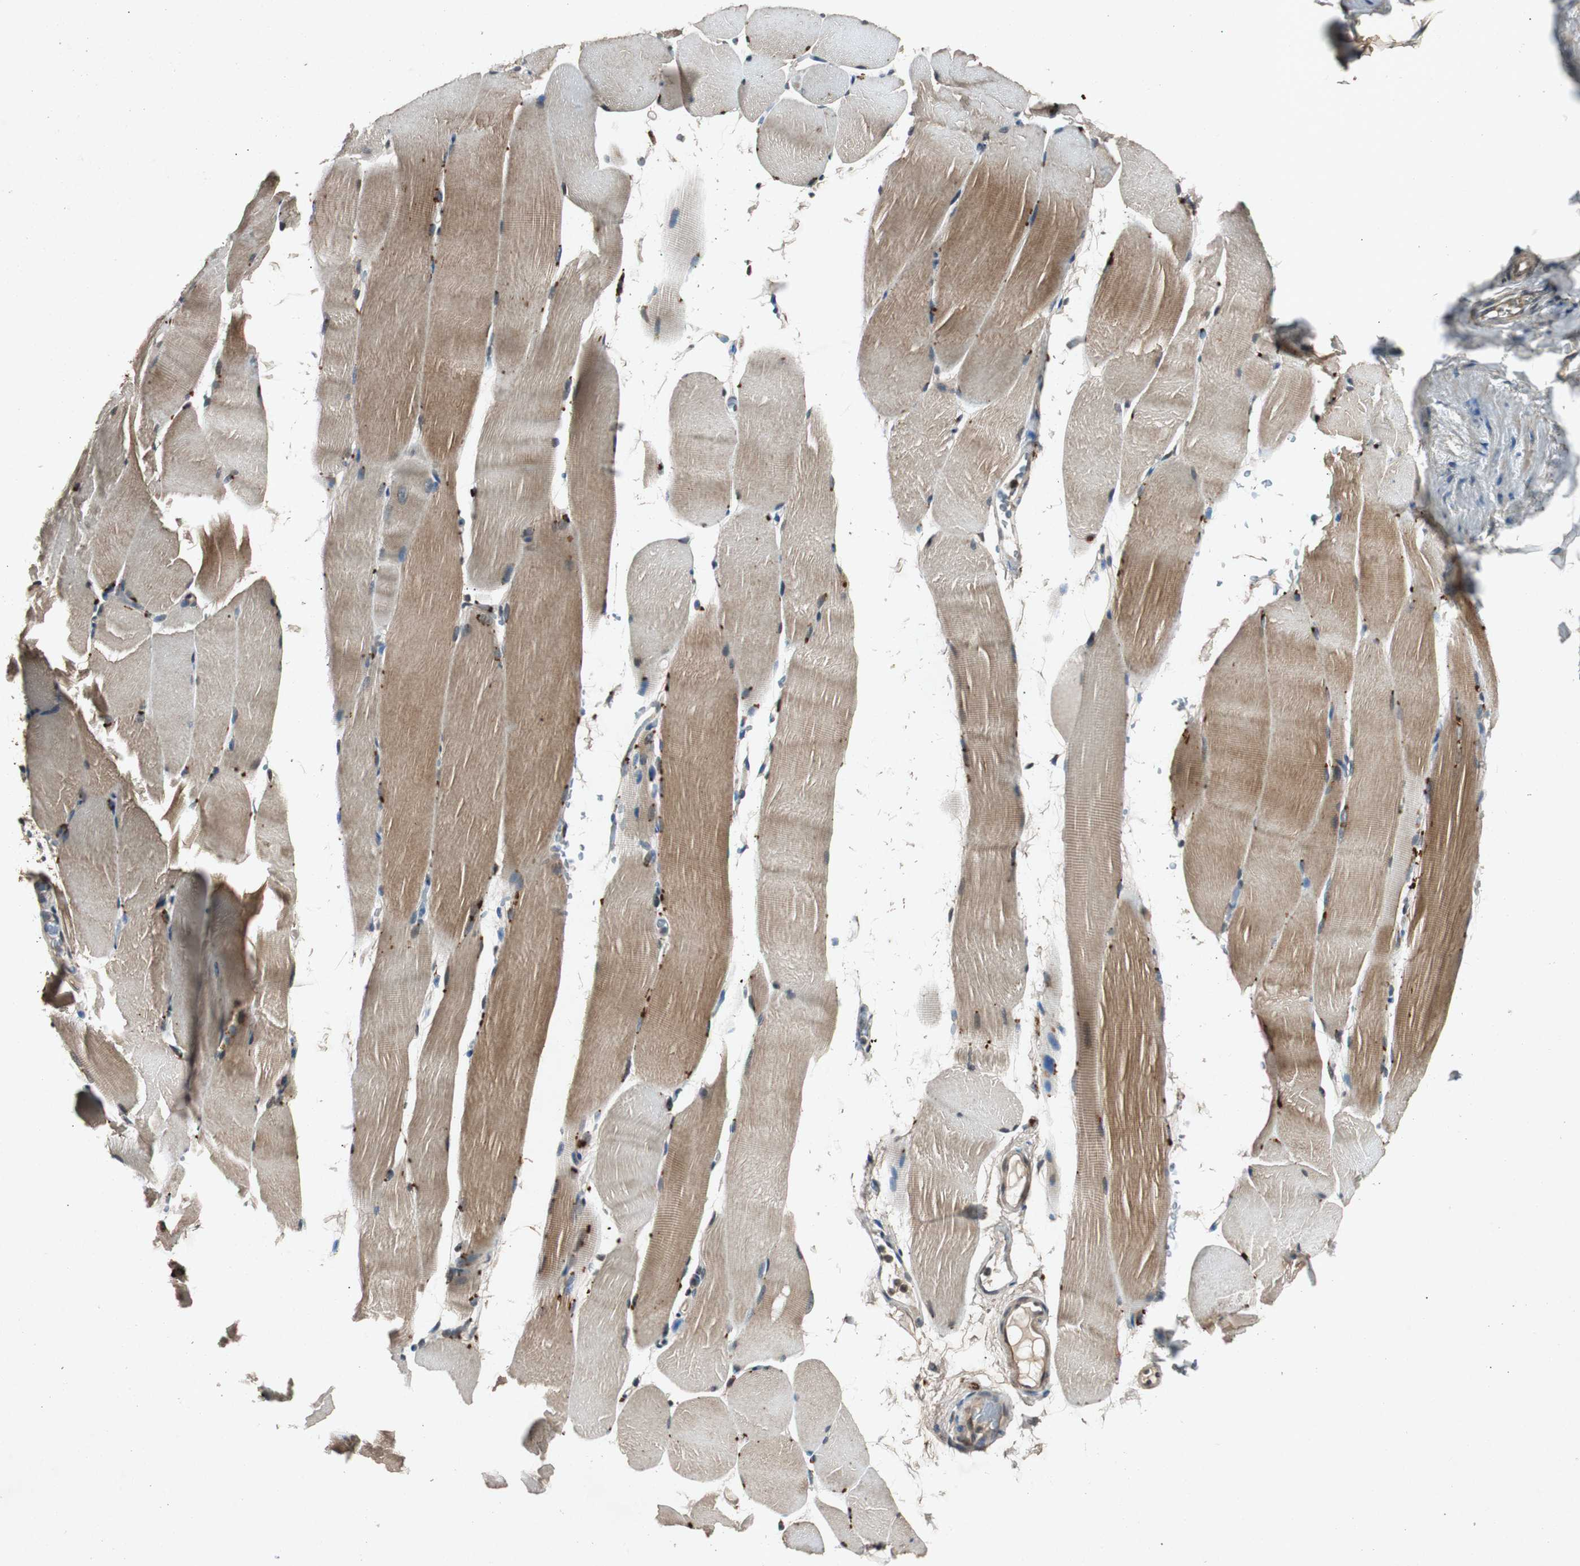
{"staining": {"intensity": "moderate", "quantity": ">75%", "location": "cytoplasmic/membranous"}, "tissue": "skeletal muscle", "cell_type": "Myocytes", "image_type": "normal", "snomed": [{"axis": "morphology", "description": "Normal tissue, NOS"}, {"axis": "topography", "description": "Skeletal muscle"}, {"axis": "topography", "description": "Parathyroid gland"}], "caption": "Skeletal muscle stained for a protein (brown) shows moderate cytoplasmic/membranous positive expression in approximately >75% of myocytes.", "gene": "SLIT2", "patient": {"sex": "female", "age": 37}}